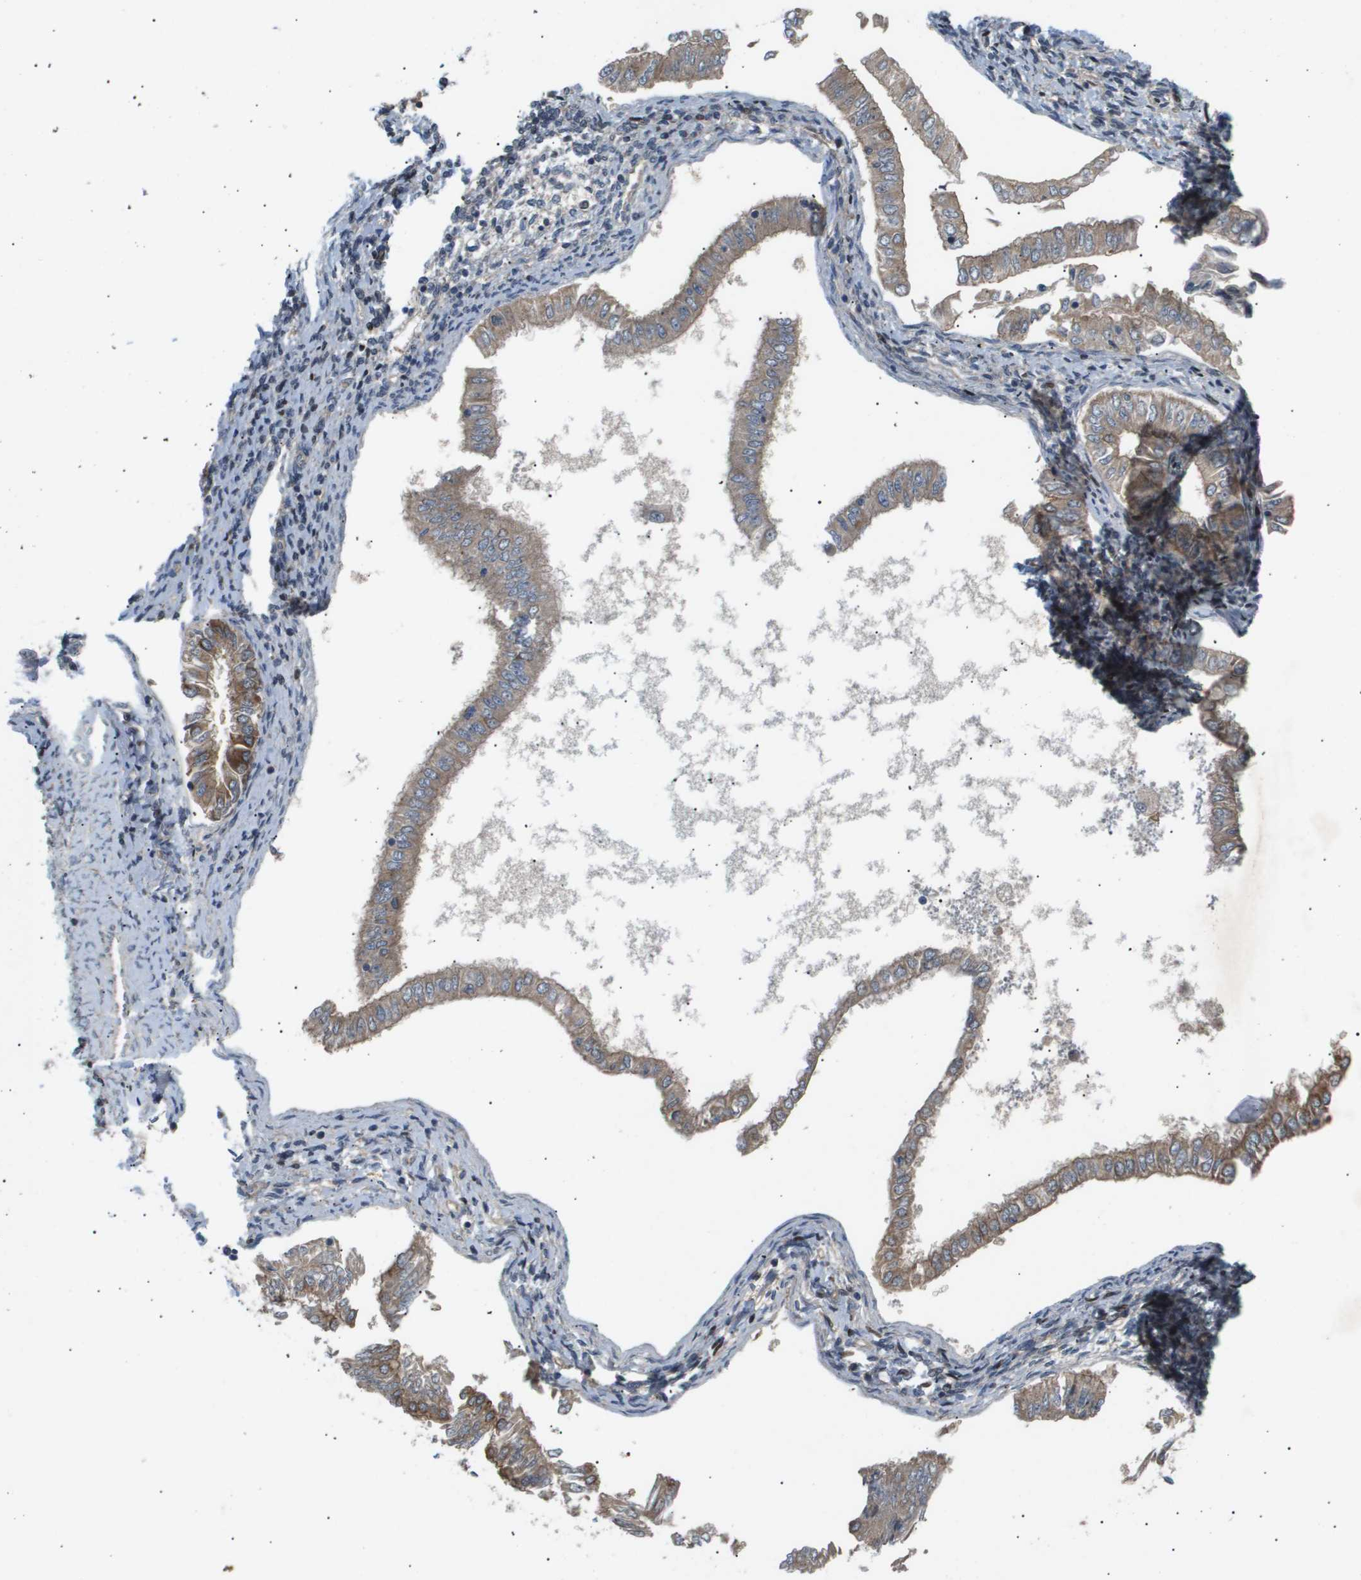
{"staining": {"intensity": "moderate", "quantity": ">75%", "location": "cytoplasmic/membranous"}, "tissue": "endometrial cancer", "cell_type": "Tumor cells", "image_type": "cancer", "snomed": [{"axis": "morphology", "description": "Adenocarcinoma, NOS"}, {"axis": "topography", "description": "Endometrium"}], "caption": "Immunohistochemical staining of human endometrial cancer demonstrates medium levels of moderate cytoplasmic/membranous protein positivity in about >75% of tumor cells.", "gene": "LYSMD3", "patient": {"sex": "female", "age": 53}}